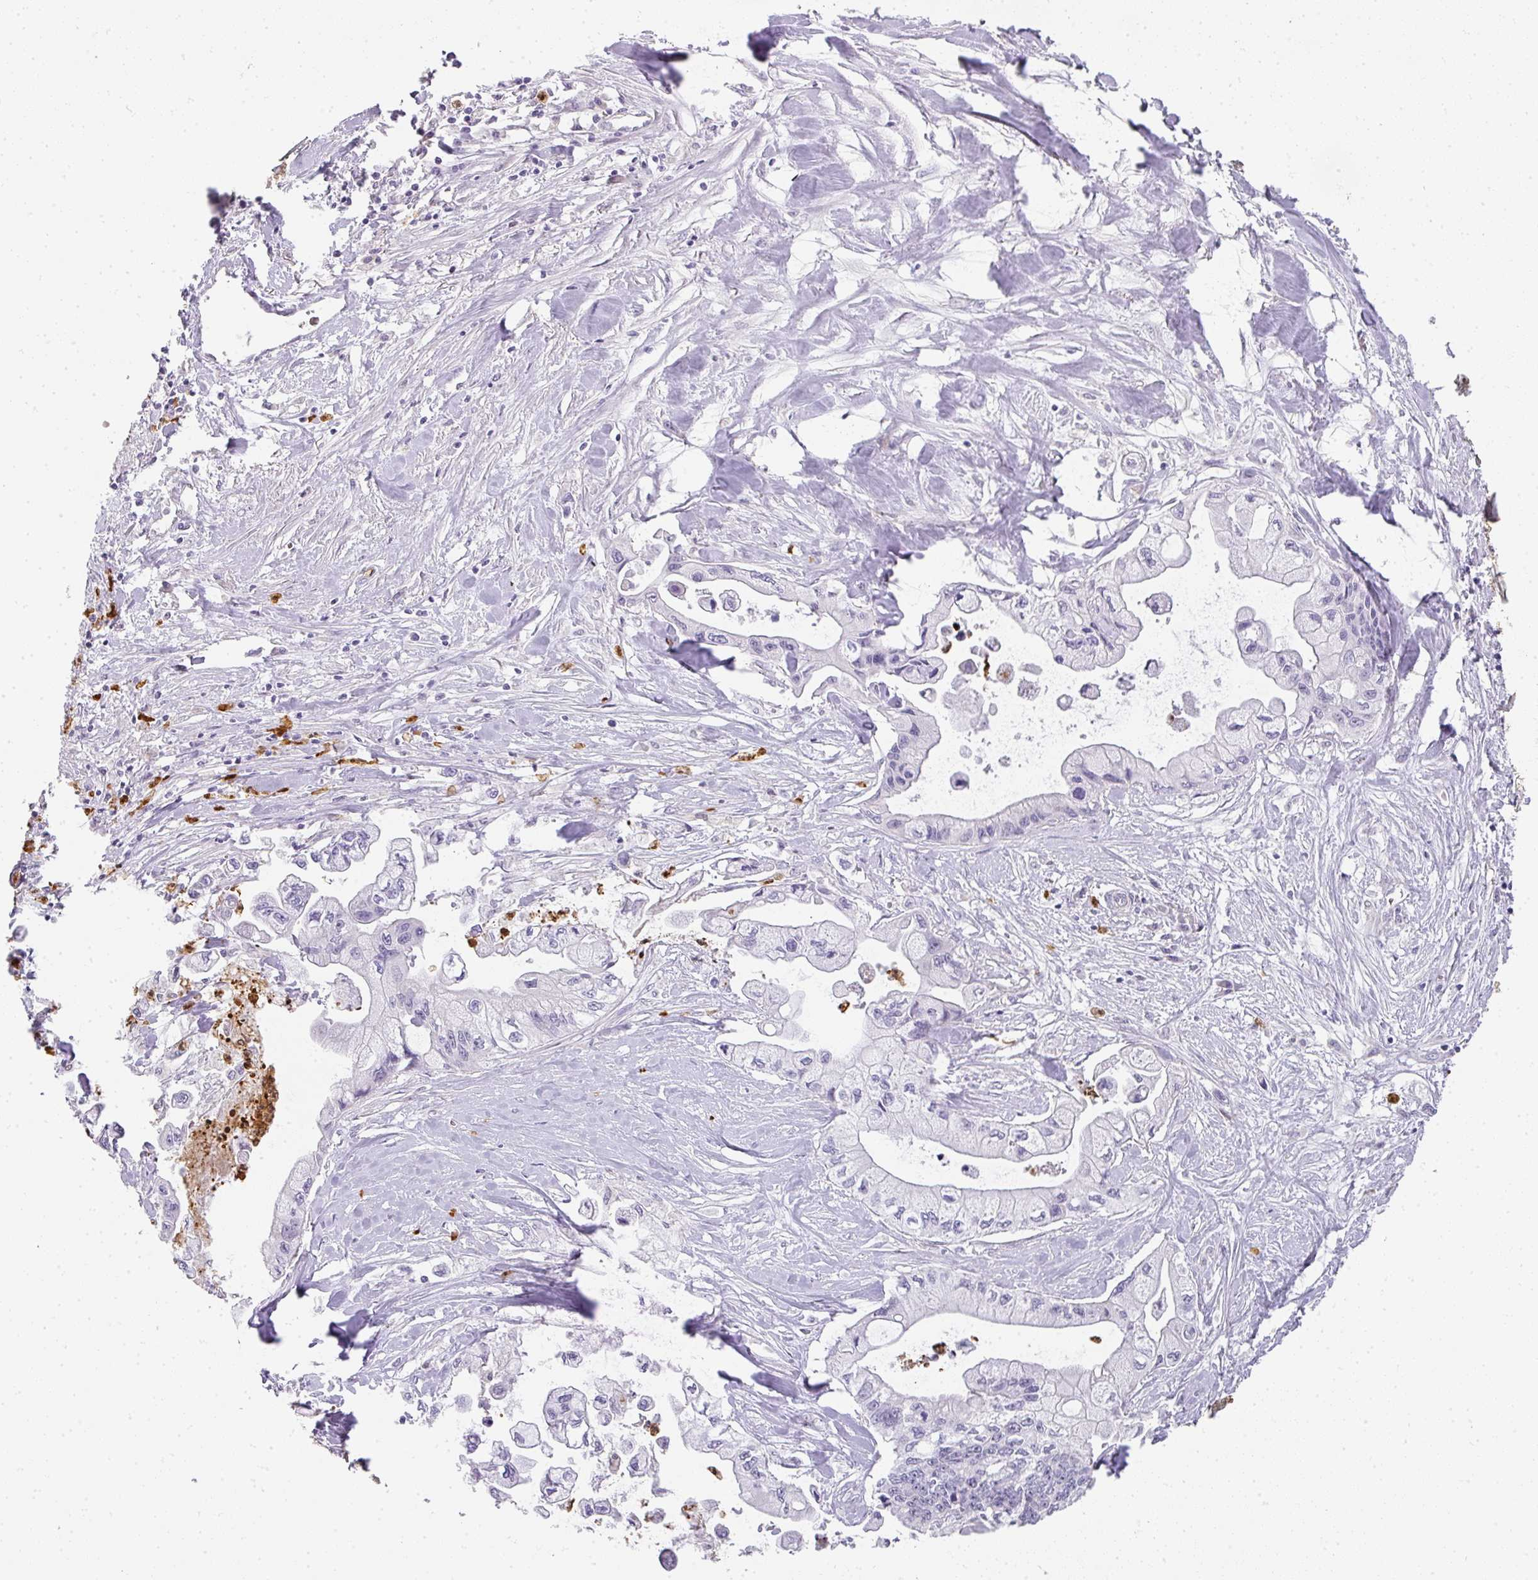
{"staining": {"intensity": "negative", "quantity": "none", "location": "none"}, "tissue": "pancreatic cancer", "cell_type": "Tumor cells", "image_type": "cancer", "snomed": [{"axis": "morphology", "description": "Adenocarcinoma, NOS"}, {"axis": "topography", "description": "Pancreas"}], "caption": "Immunohistochemical staining of pancreatic cancer (adenocarcinoma) shows no significant positivity in tumor cells. (DAB immunohistochemistry (IHC), high magnification).", "gene": "HHEX", "patient": {"sex": "male", "age": 61}}